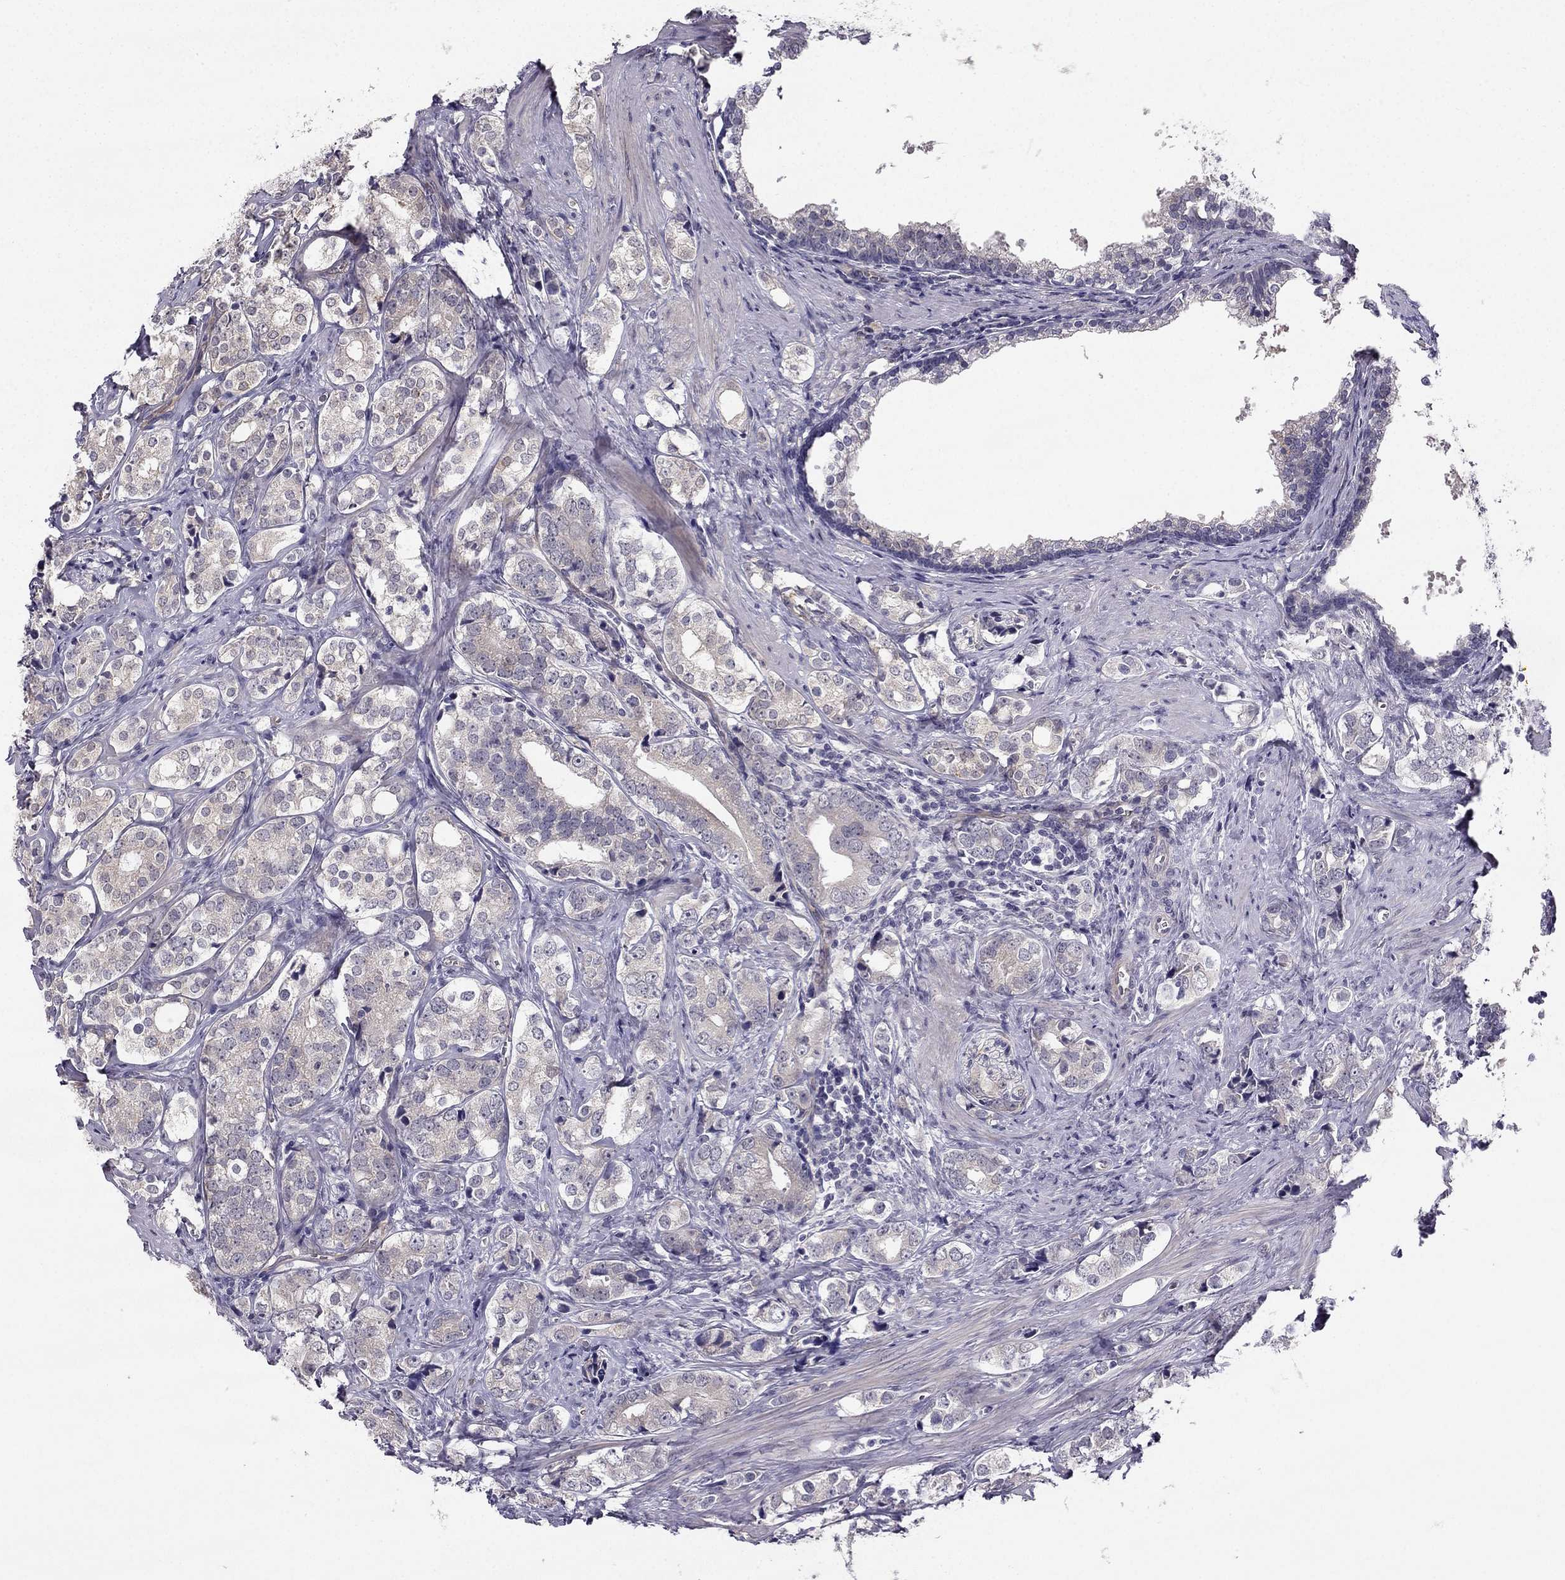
{"staining": {"intensity": "negative", "quantity": "none", "location": "none"}, "tissue": "prostate cancer", "cell_type": "Tumor cells", "image_type": "cancer", "snomed": [{"axis": "morphology", "description": "Adenocarcinoma, NOS"}, {"axis": "topography", "description": "Prostate and seminal vesicle, NOS"}], "caption": "This is an immunohistochemistry histopathology image of human prostate cancer. There is no expression in tumor cells.", "gene": "NQO1", "patient": {"sex": "male", "age": 63}}